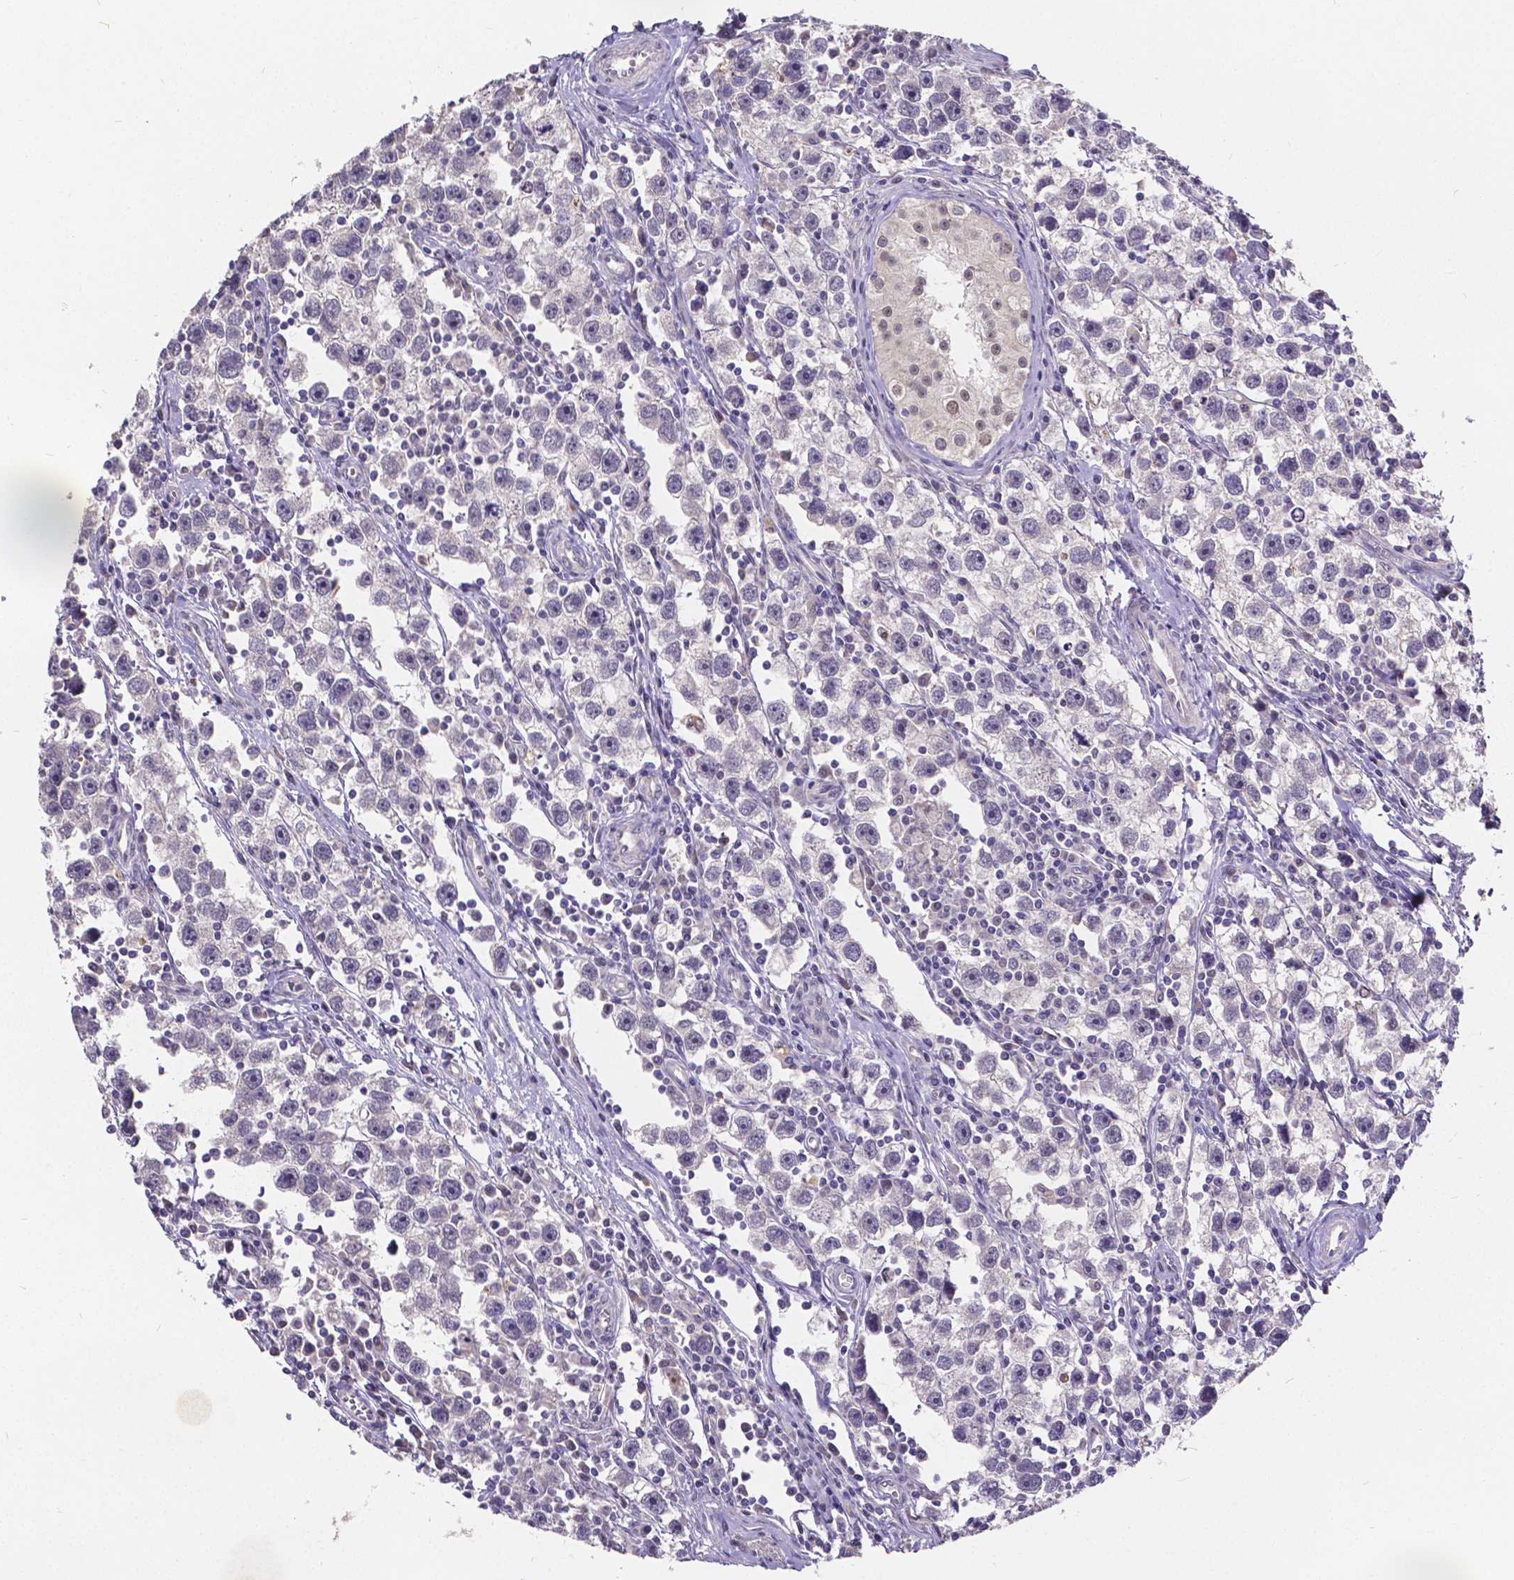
{"staining": {"intensity": "negative", "quantity": "none", "location": "none"}, "tissue": "testis cancer", "cell_type": "Tumor cells", "image_type": "cancer", "snomed": [{"axis": "morphology", "description": "Seminoma, NOS"}, {"axis": "topography", "description": "Testis"}], "caption": "A high-resolution photomicrograph shows immunohistochemistry staining of testis cancer, which reveals no significant expression in tumor cells.", "gene": "CTNNA2", "patient": {"sex": "male", "age": 30}}